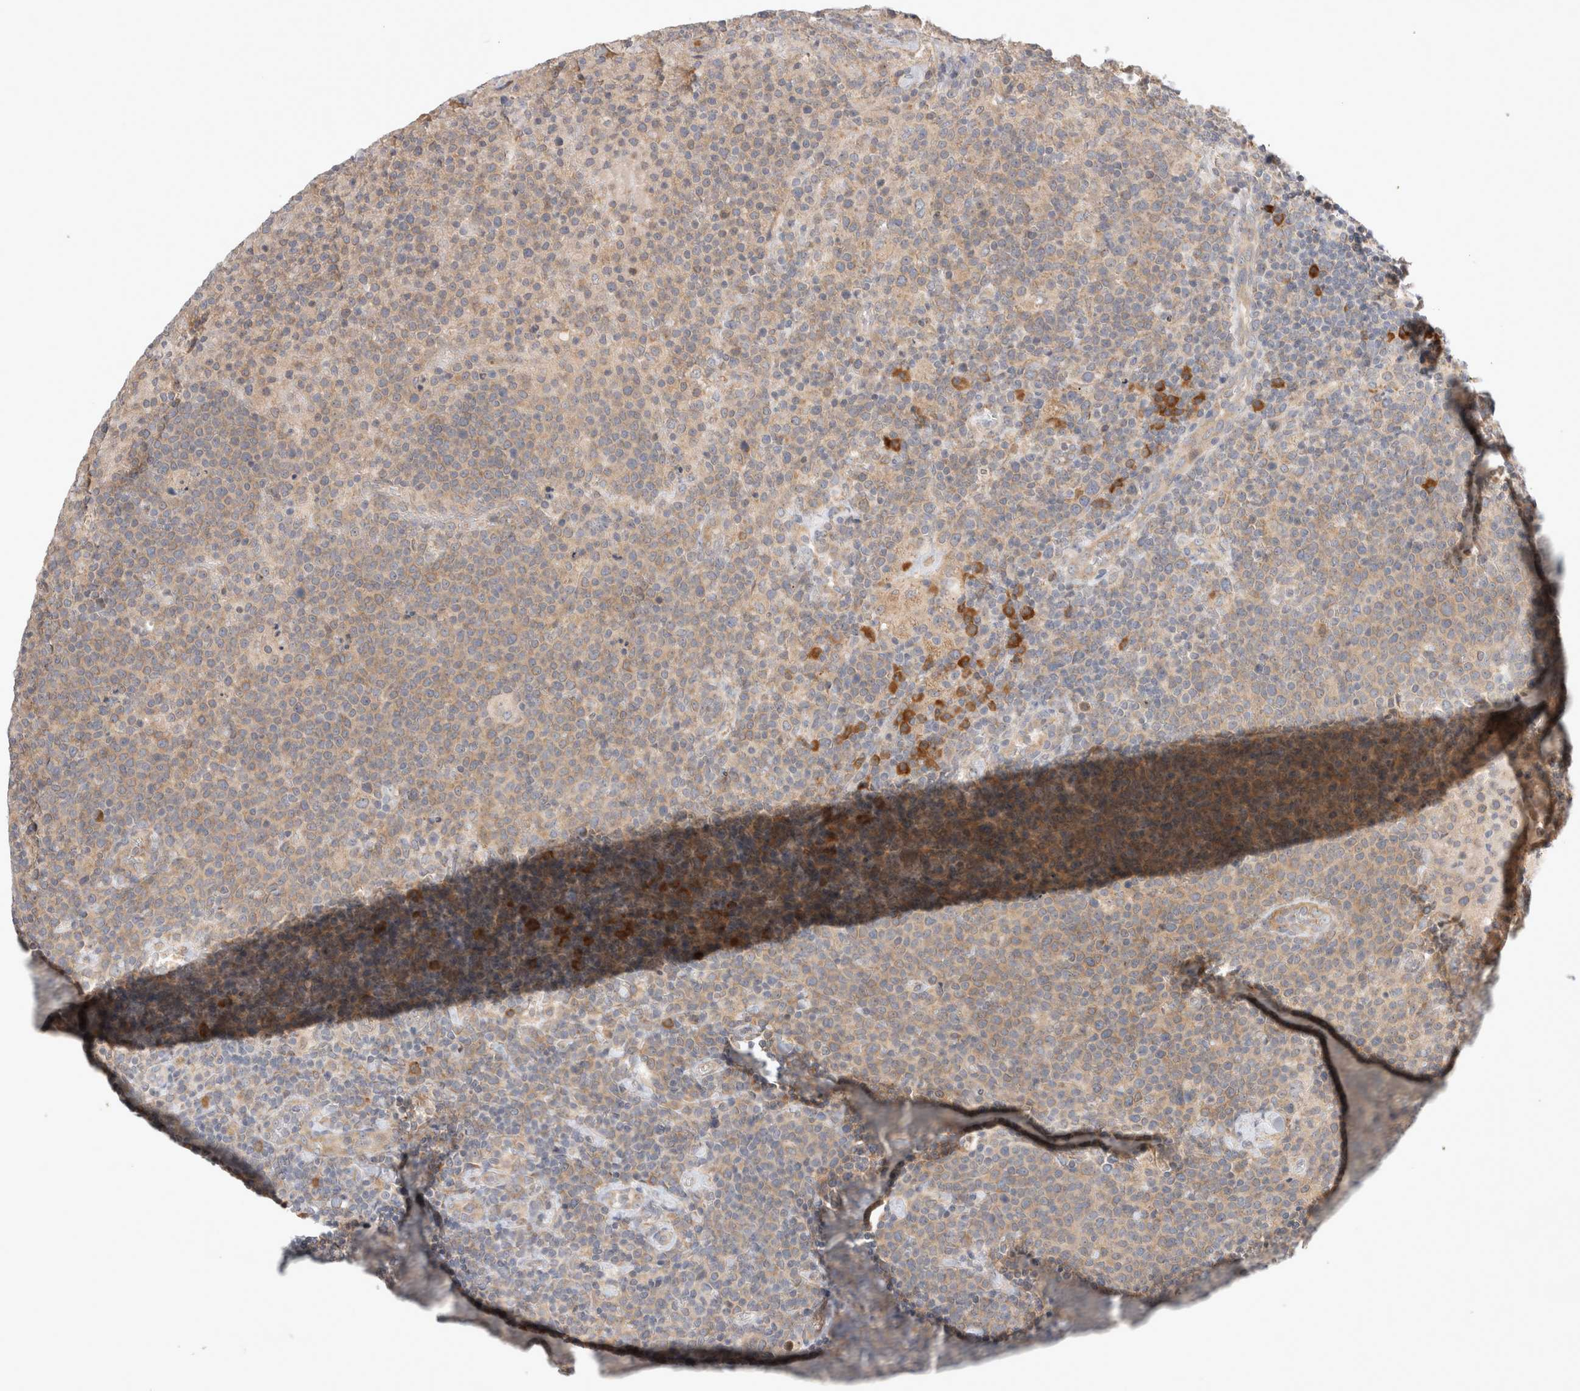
{"staining": {"intensity": "weak", "quantity": "25%-75%", "location": "cytoplasmic/membranous"}, "tissue": "lymphoma", "cell_type": "Tumor cells", "image_type": "cancer", "snomed": [{"axis": "morphology", "description": "Malignant lymphoma, non-Hodgkin's type, High grade"}, {"axis": "topography", "description": "Lymph node"}], "caption": "High-magnification brightfield microscopy of malignant lymphoma, non-Hodgkin's type (high-grade) stained with DAB (3,3'-diaminobenzidine) (brown) and counterstained with hematoxylin (blue). tumor cells exhibit weak cytoplasmic/membranous staining is seen in about25%-75% of cells.", "gene": "NEDD4L", "patient": {"sex": "male", "age": 61}}